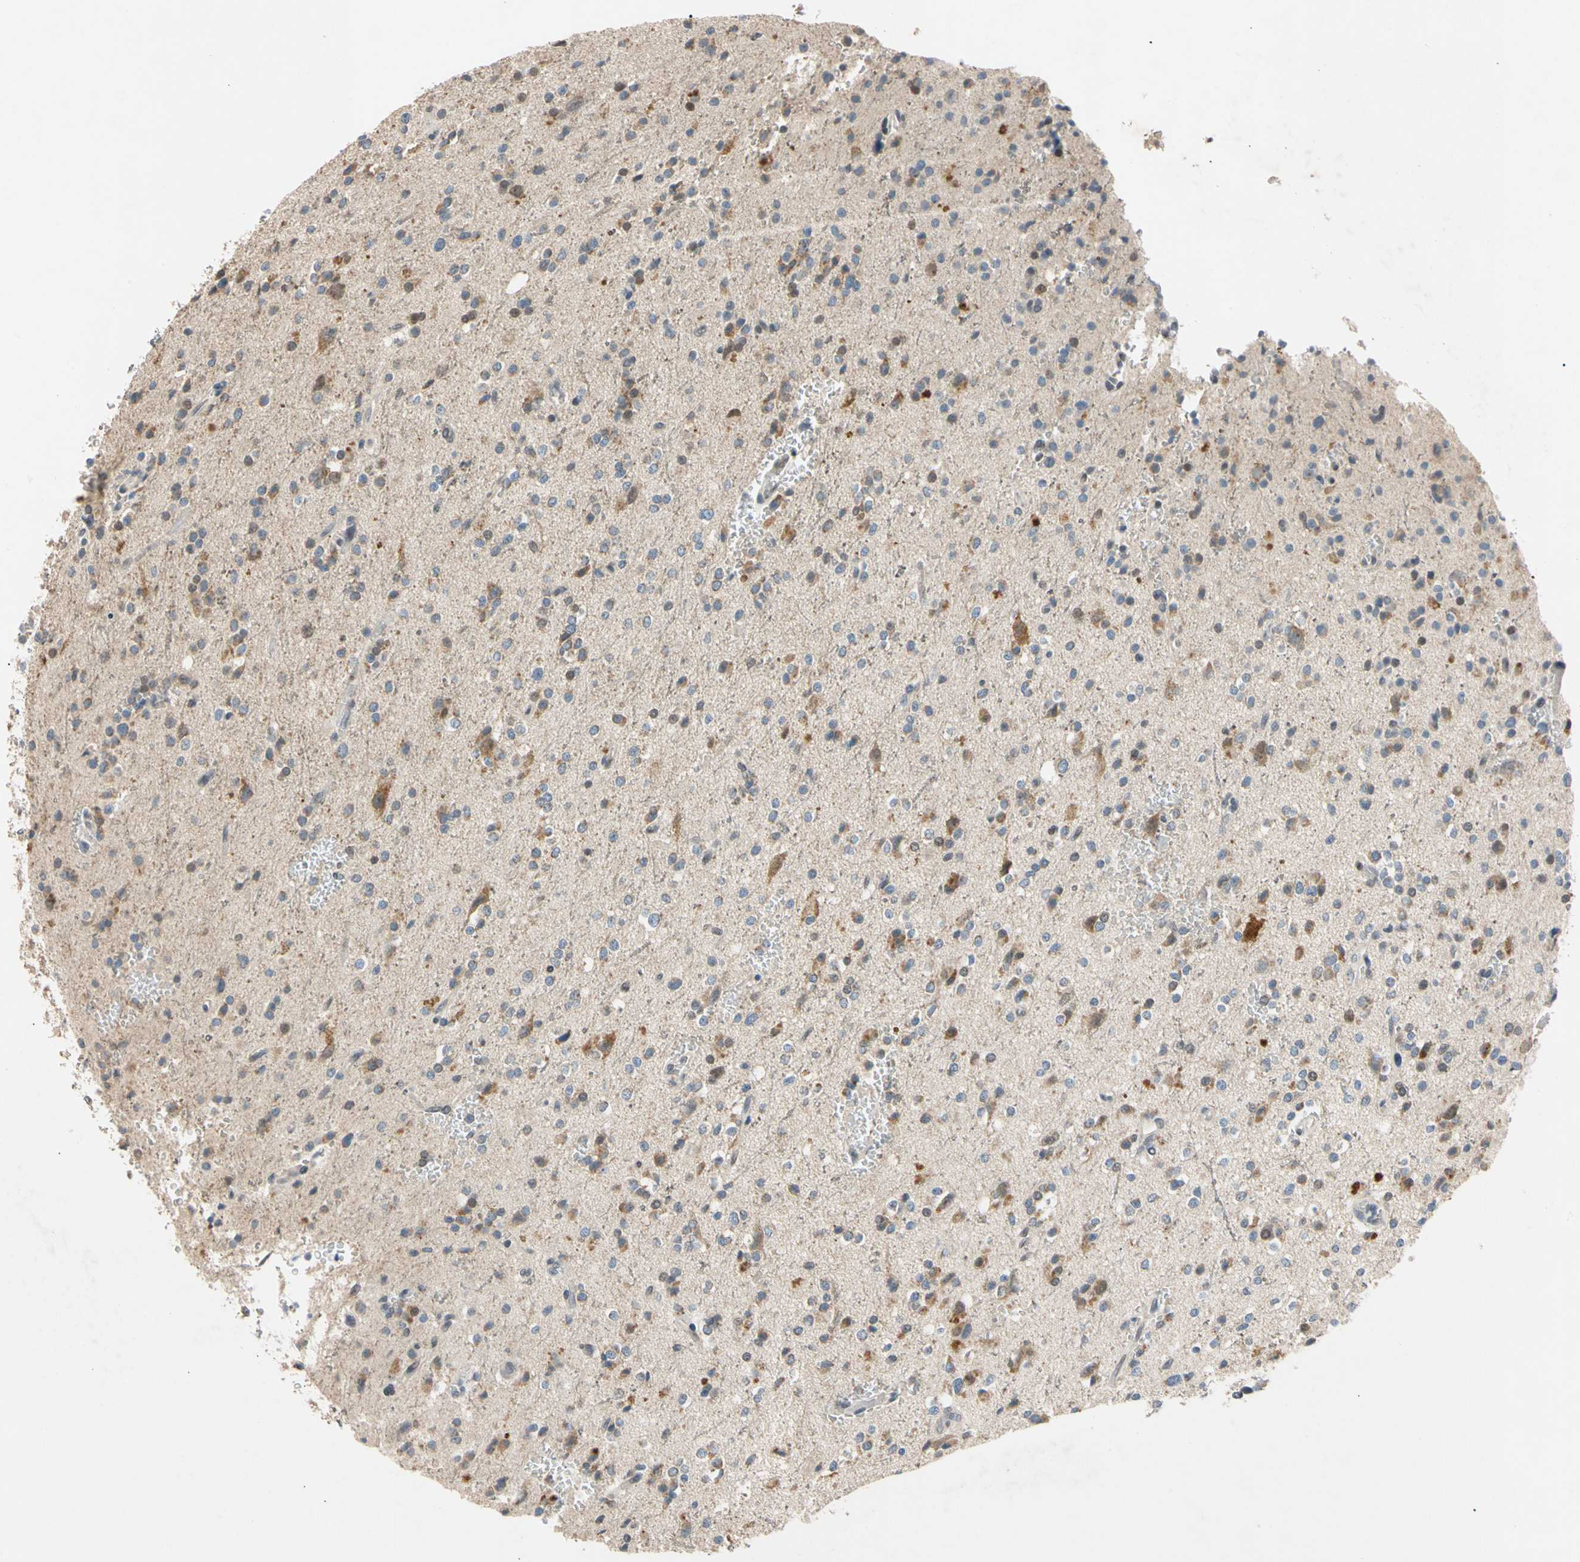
{"staining": {"intensity": "moderate", "quantity": "<25%", "location": "cytoplasmic/membranous"}, "tissue": "glioma", "cell_type": "Tumor cells", "image_type": "cancer", "snomed": [{"axis": "morphology", "description": "Glioma, malignant, High grade"}, {"axis": "topography", "description": "Brain"}], "caption": "DAB immunohistochemical staining of malignant glioma (high-grade) displays moderate cytoplasmic/membranous protein positivity in about <25% of tumor cells. (Stains: DAB in brown, nuclei in blue, Microscopy: brightfield microscopy at high magnification).", "gene": "RIOX2", "patient": {"sex": "male", "age": 47}}